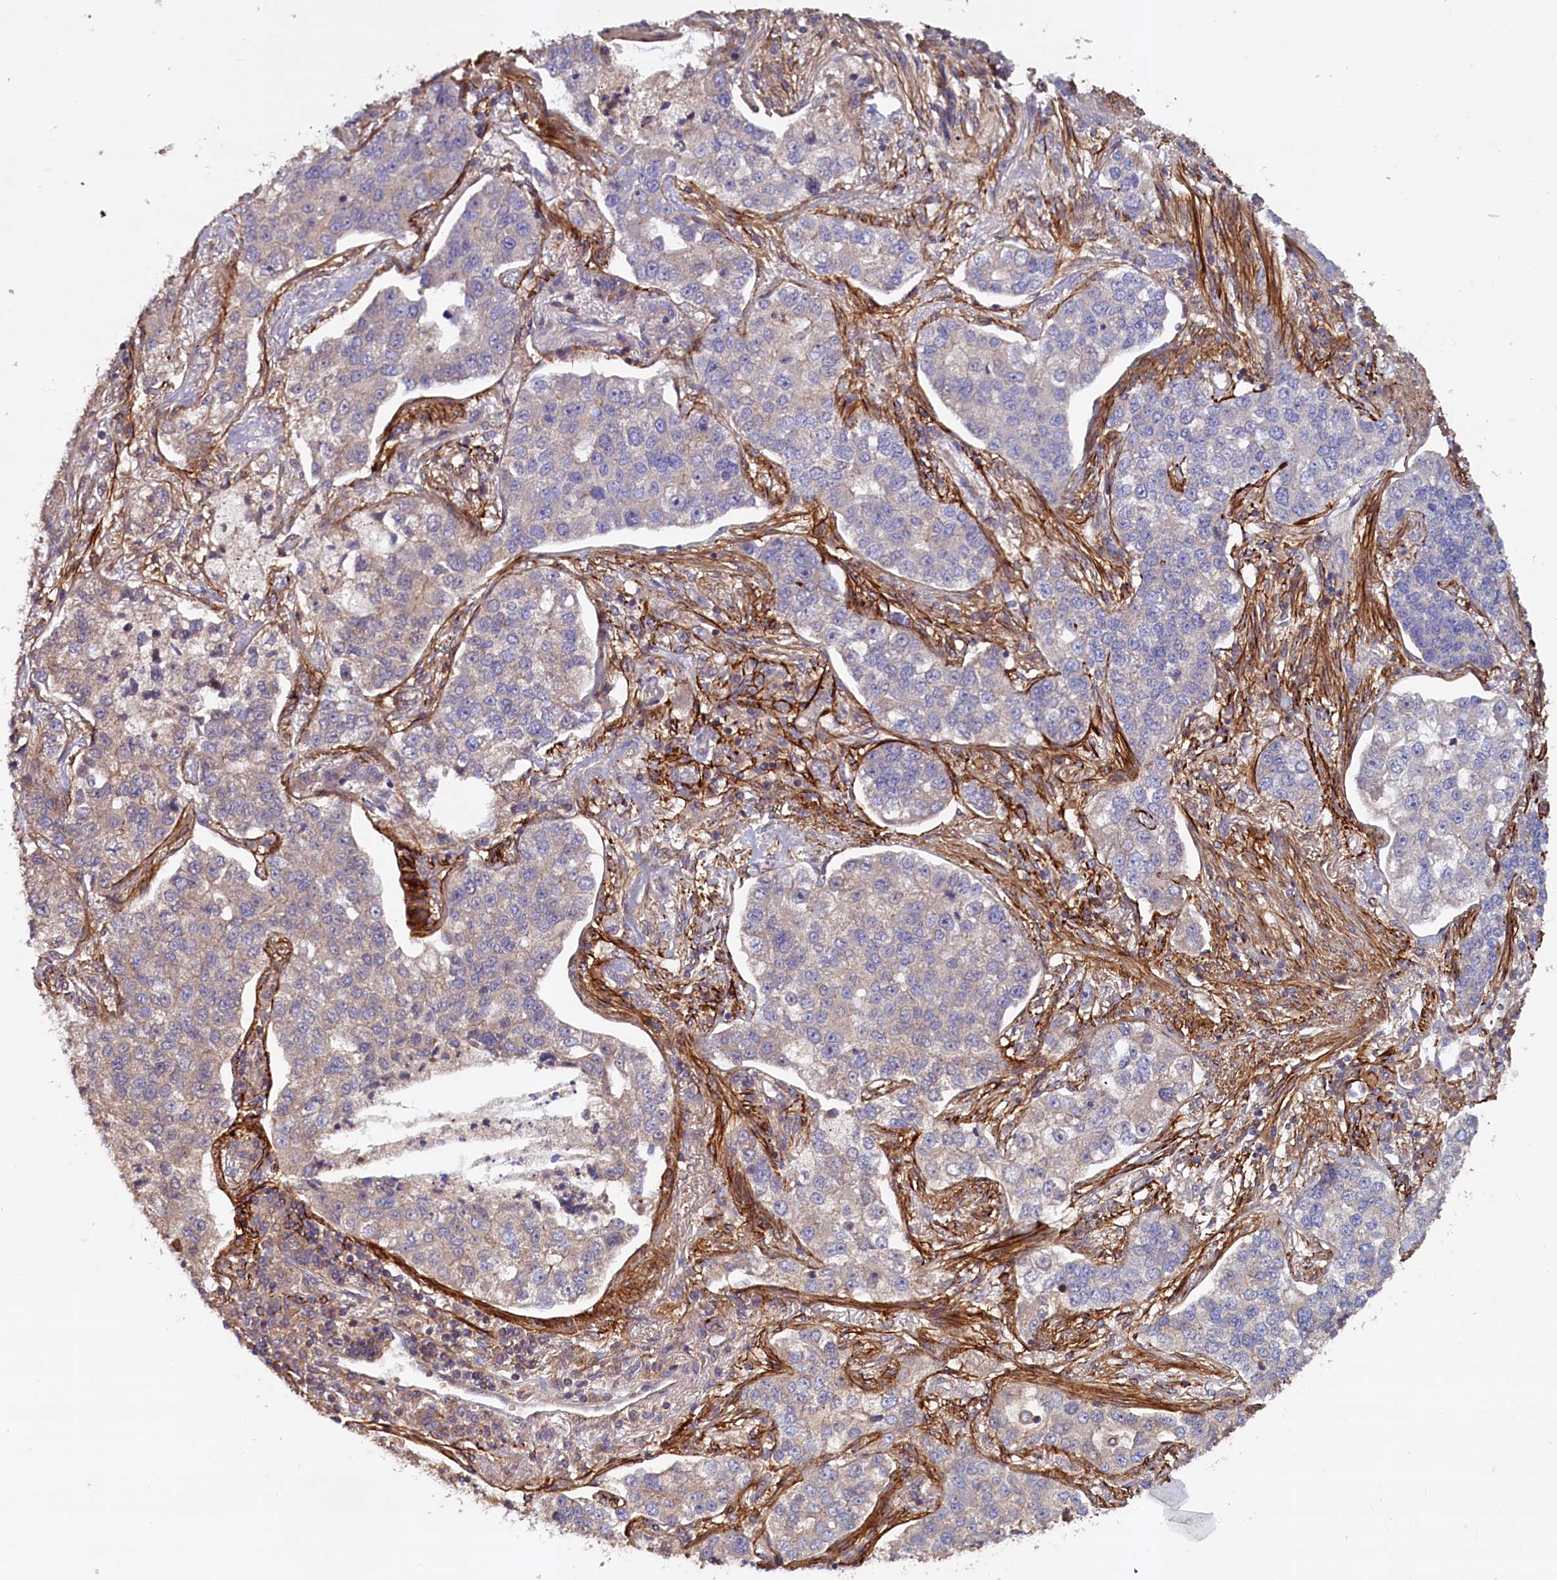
{"staining": {"intensity": "negative", "quantity": "none", "location": "none"}, "tissue": "lung cancer", "cell_type": "Tumor cells", "image_type": "cancer", "snomed": [{"axis": "morphology", "description": "Adenocarcinoma, NOS"}, {"axis": "topography", "description": "Lung"}], "caption": "High power microscopy photomicrograph of an immunohistochemistry histopathology image of lung cancer, revealing no significant staining in tumor cells. (DAB (3,3'-diaminobenzidine) IHC with hematoxylin counter stain).", "gene": "DUOXA1", "patient": {"sex": "male", "age": 49}}